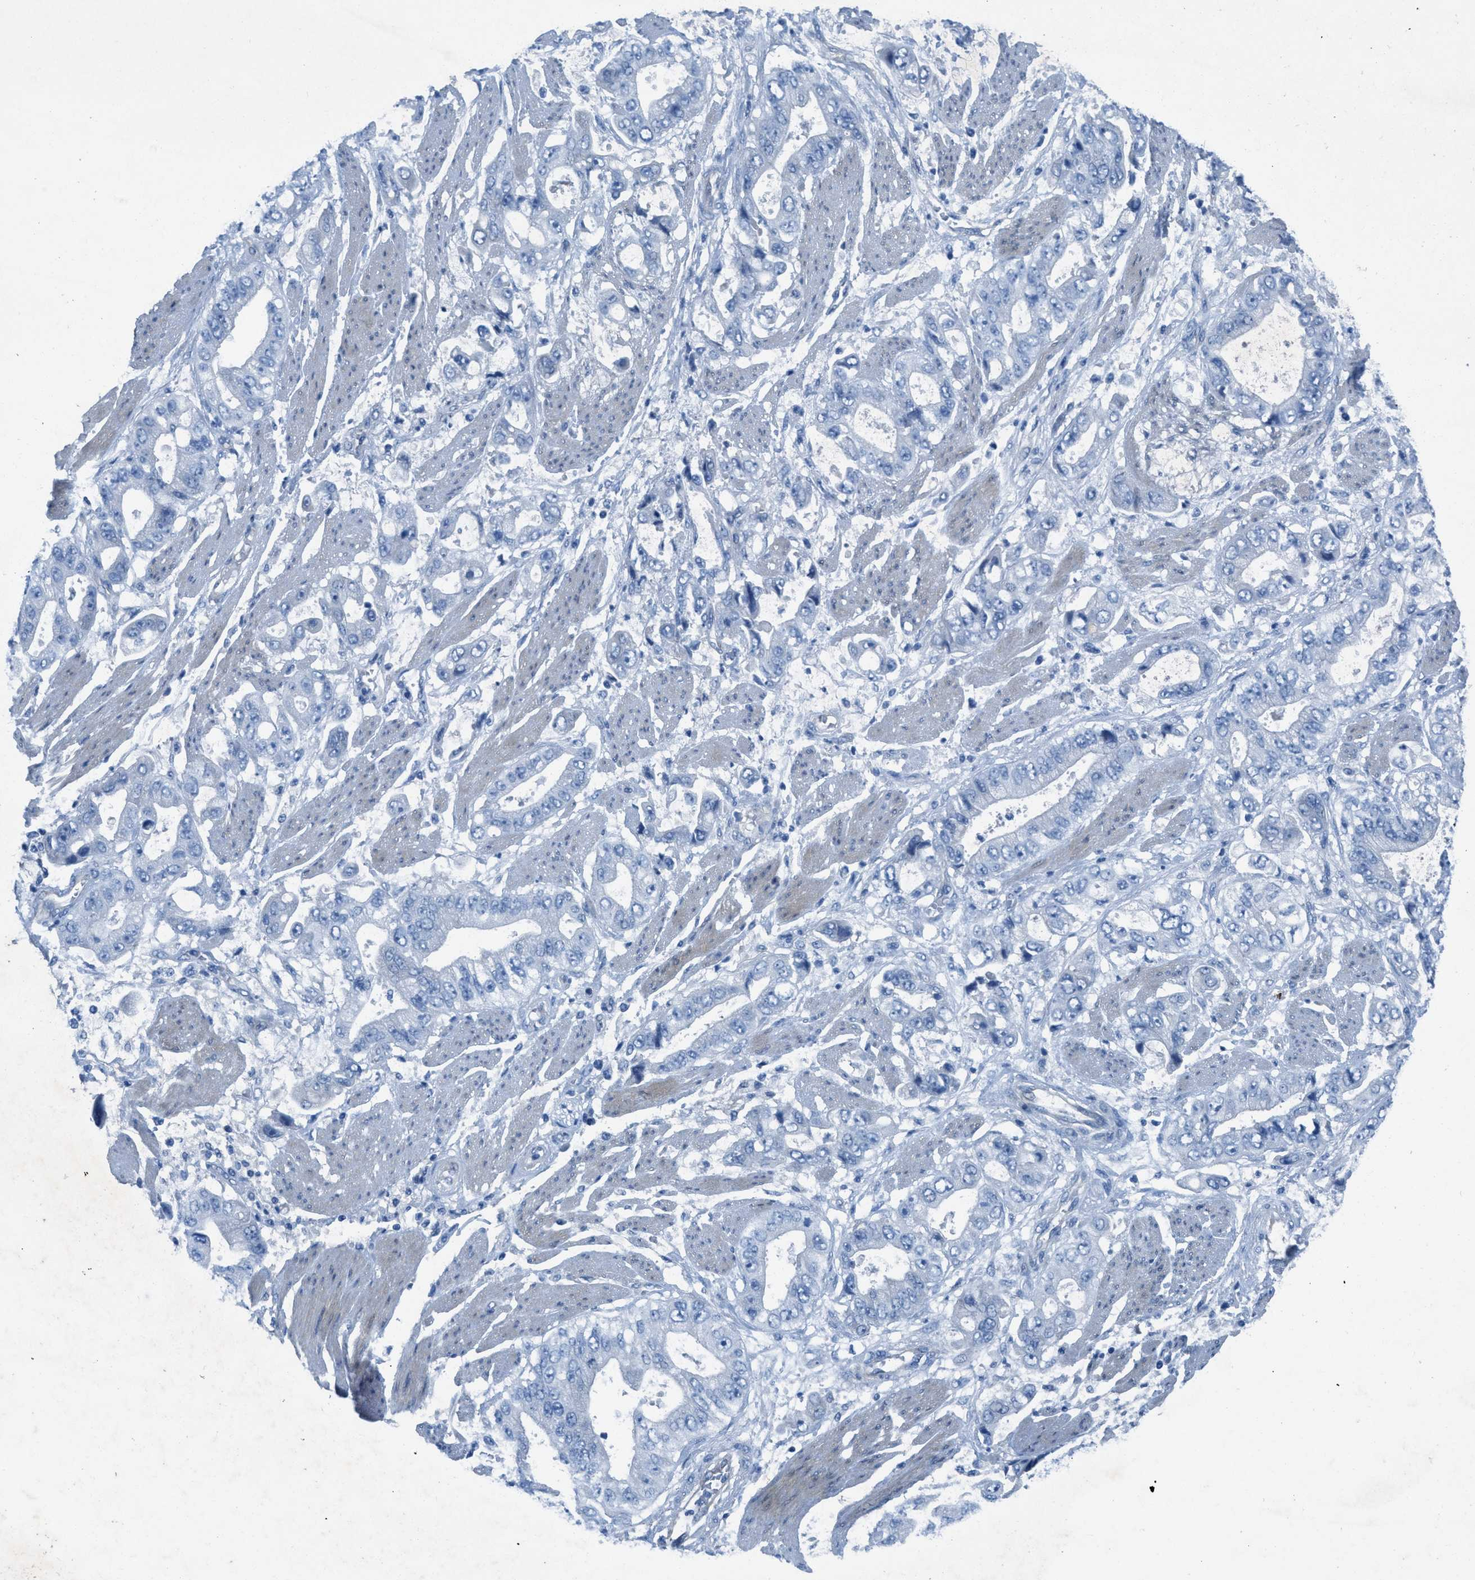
{"staining": {"intensity": "negative", "quantity": "none", "location": "none"}, "tissue": "stomach cancer", "cell_type": "Tumor cells", "image_type": "cancer", "snomed": [{"axis": "morphology", "description": "Normal tissue, NOS"}, {"axis": "morphology", "description": "Adenocarcinoma, NOS"}, {"axis": "topography", "description": "Stomach"}], "caption": "Immunohistochemical staining of adenocarcinoma (stomach) reveals no significant expression in tumor cells.", "gene": "GALNT17", "patient": {"sex": "male", "age": 62}}